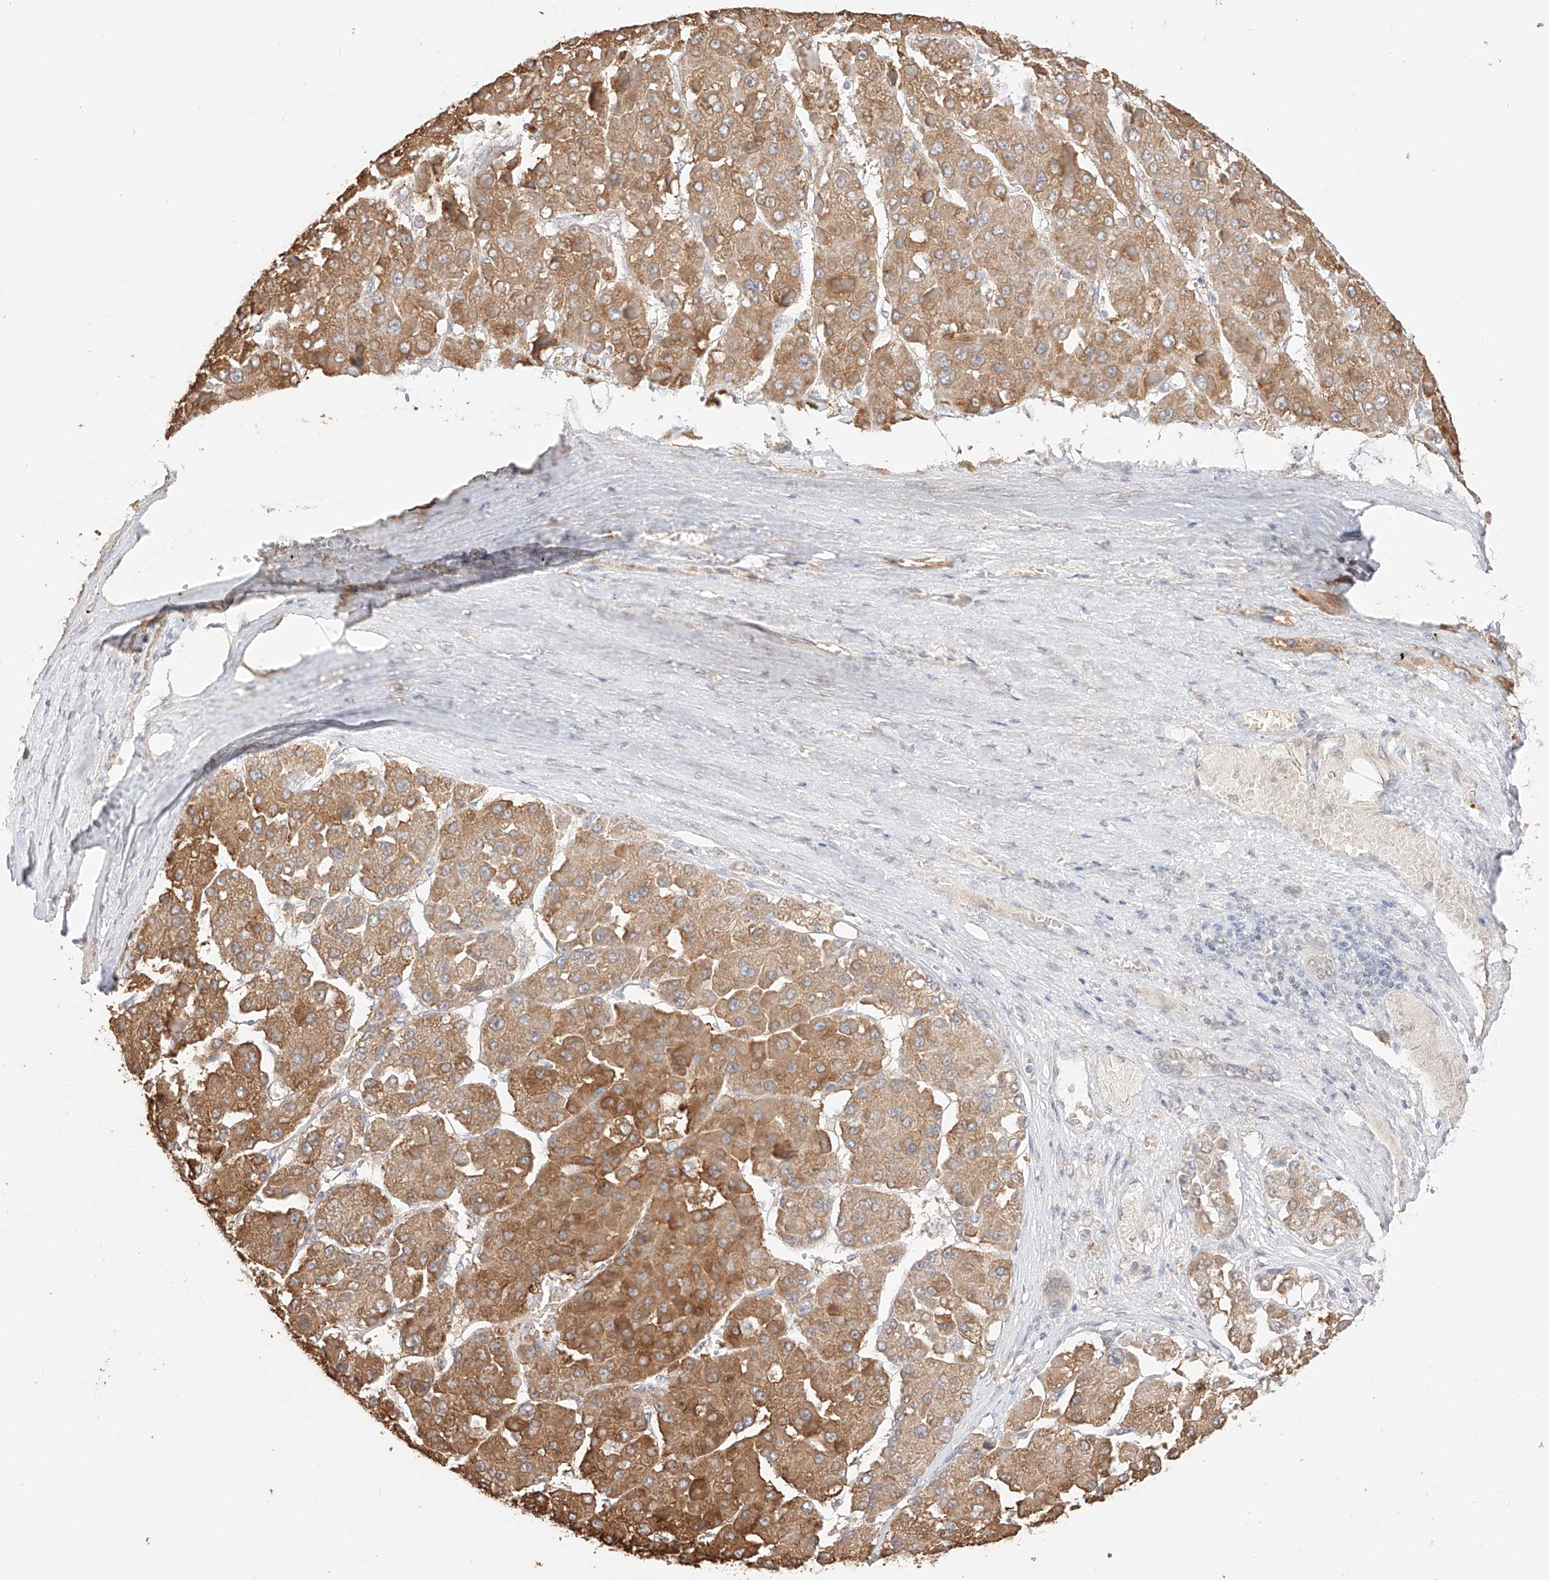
{"staining": {"intensity": "moderate", "quantity": ">75%", "location": "cytoplasmic/membranous"}, "tissue": "liver cancer", "cell_type": "Tumor cells", "image_type": "cancer", "snomed": [{"axis": "morphology", "description": "Carcinoma, Hepatocellular, NOS"}, {"axis": "topography", "description": "Liver"}], "caption": "Protein expression analysis of human liver cancer (hepatocellular carcinoma) reveals moderate cytoplasmic/membranous staining in about >75% of tumor cells.", "gene": "IL22RA2", "patient": {"sex": "female", "age": 73}}